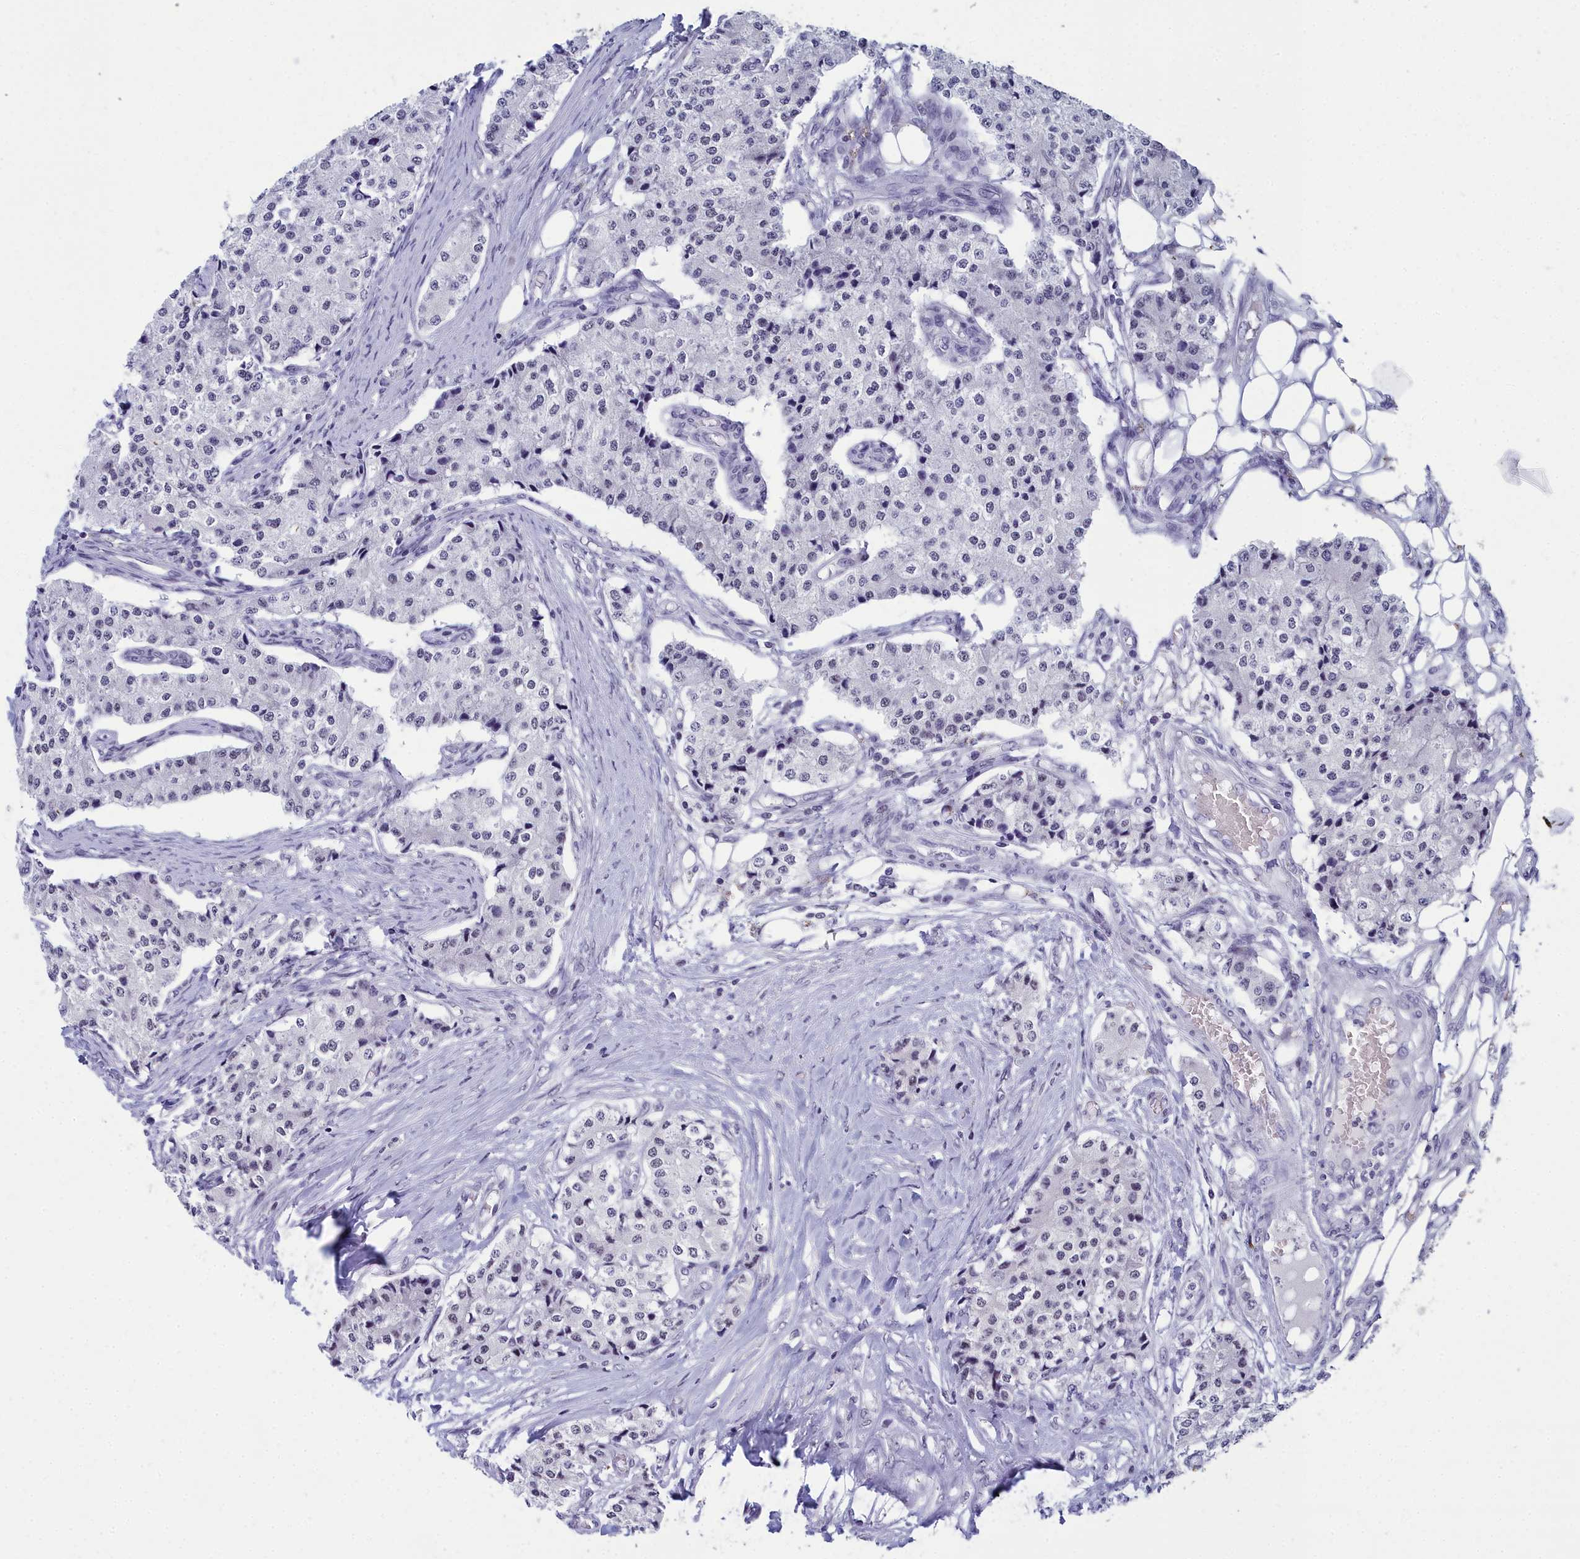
{"staining": {"intensity": "negative", "quantity": "none", "location": "none"}, "tissue": "carcinoid", "cell_type": "Tumor cells", "image_type": "cancer", "snomed": [{"axis": "morphology", "description": "Carcinoid, malignant, NOS"}, {"axis": "topography", "description": "Colon"}], "caption": "Carcinoid was stained to show a protein in brown. There is no significant positivity in tumor cells.", "gene": "CCDC97", "patient": {"sex": "female", "age": 52}}